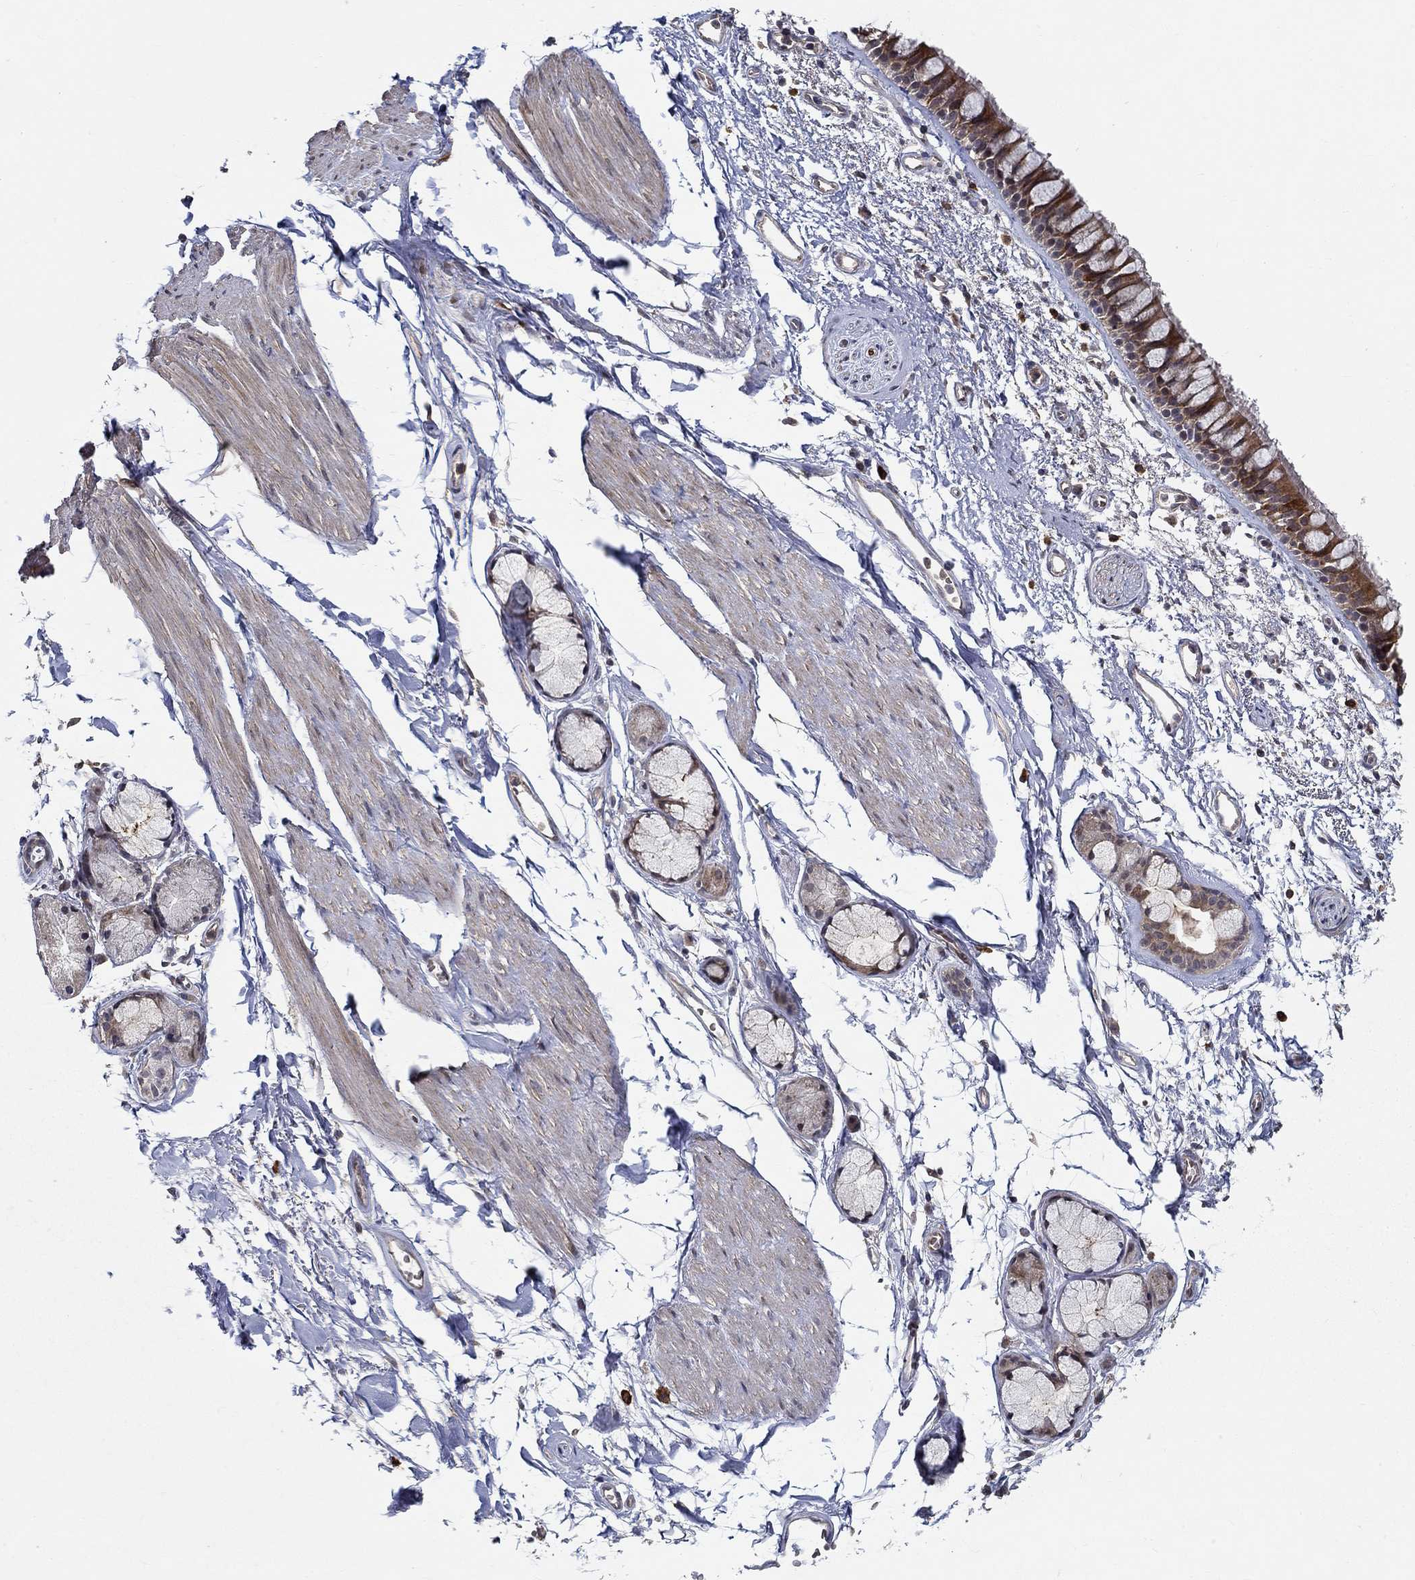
{"staining": {"intensity": "strong", "quantity": ">75%", "location": "cytoplasmic/membranous"}, "tissue": "bronchus", "cell_type": "Respiratory epithelial cells", "image_type": "normal", "snomed": [{"axis": "morphology", "description": "Normal tissue, NOS"}, {"axis": "topography", "description": "Cartilage tissue"}, {"axis": "topography", "description": "Bronchus"}], "caption": "Brown immunohistochemical staining in benign bronchus demonstrates strong cytoplasmic/membranous expression in approximately >75% of respiratory epithelial cells. The protein of interest is shown in brown color, while the nuclei are stained blue.", "gene": "ZNF594", "patient": {"sex": "male", "age": 66}}